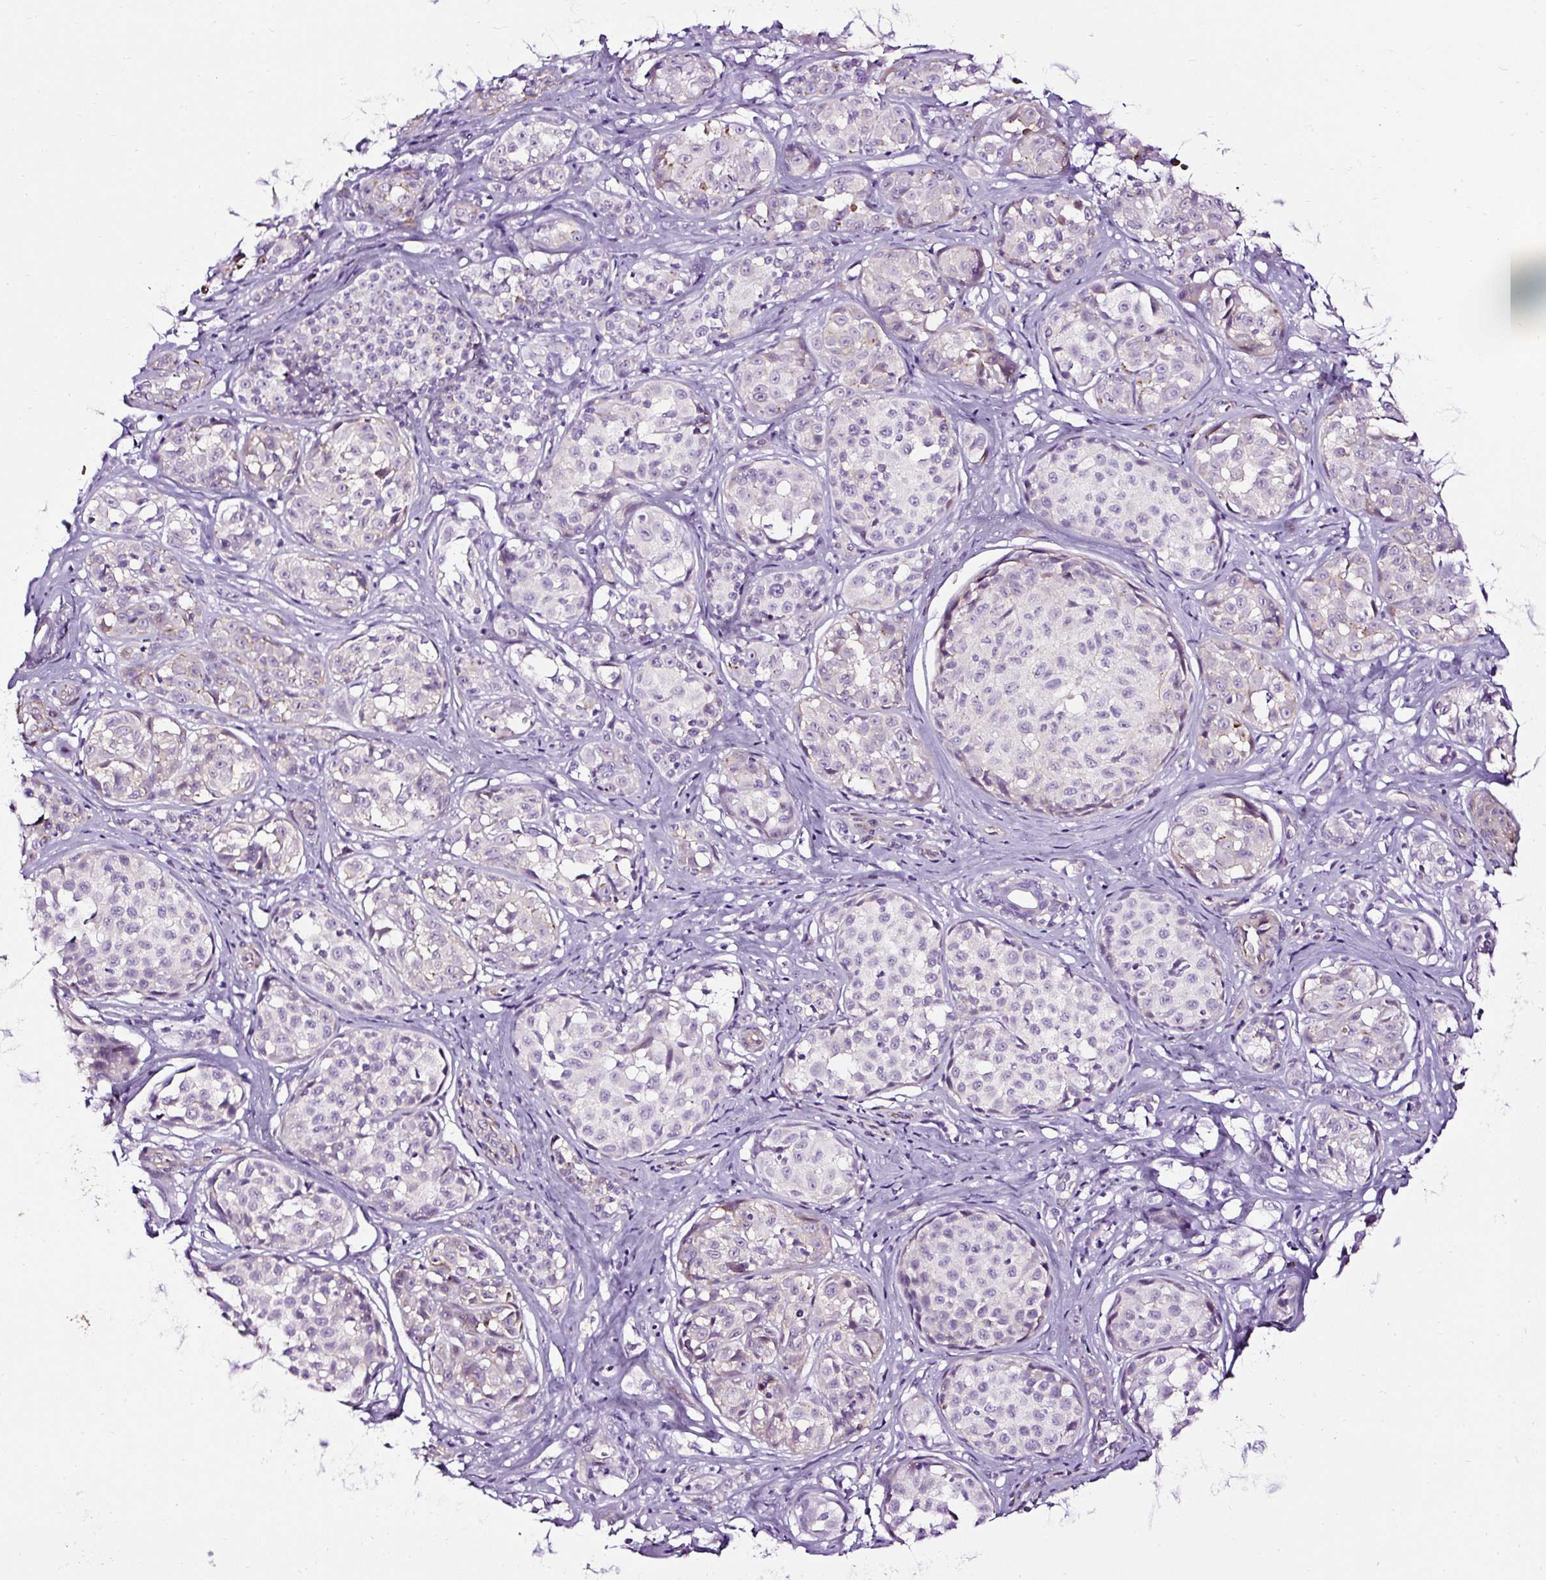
{"staining": {"intensity": "negative", "quantity": "none", "location": "none"}, "tissue": "melanoma", "cell_type": "Tumor cells", "image_type": "cancer", "snomed": [{"axis": "morphology", "description": "Malignant melanoma, NOS"}, {"axis": "topography", "description": "Skin"}], "caption": "A high-resolution histopathology image shows immunohistochemistry (IHC) staining of malignant melanoma, which shows no significant expression in tumor cells.", "gene": "SLC7A8", "patient": {"sex": "female", "age": 35}}